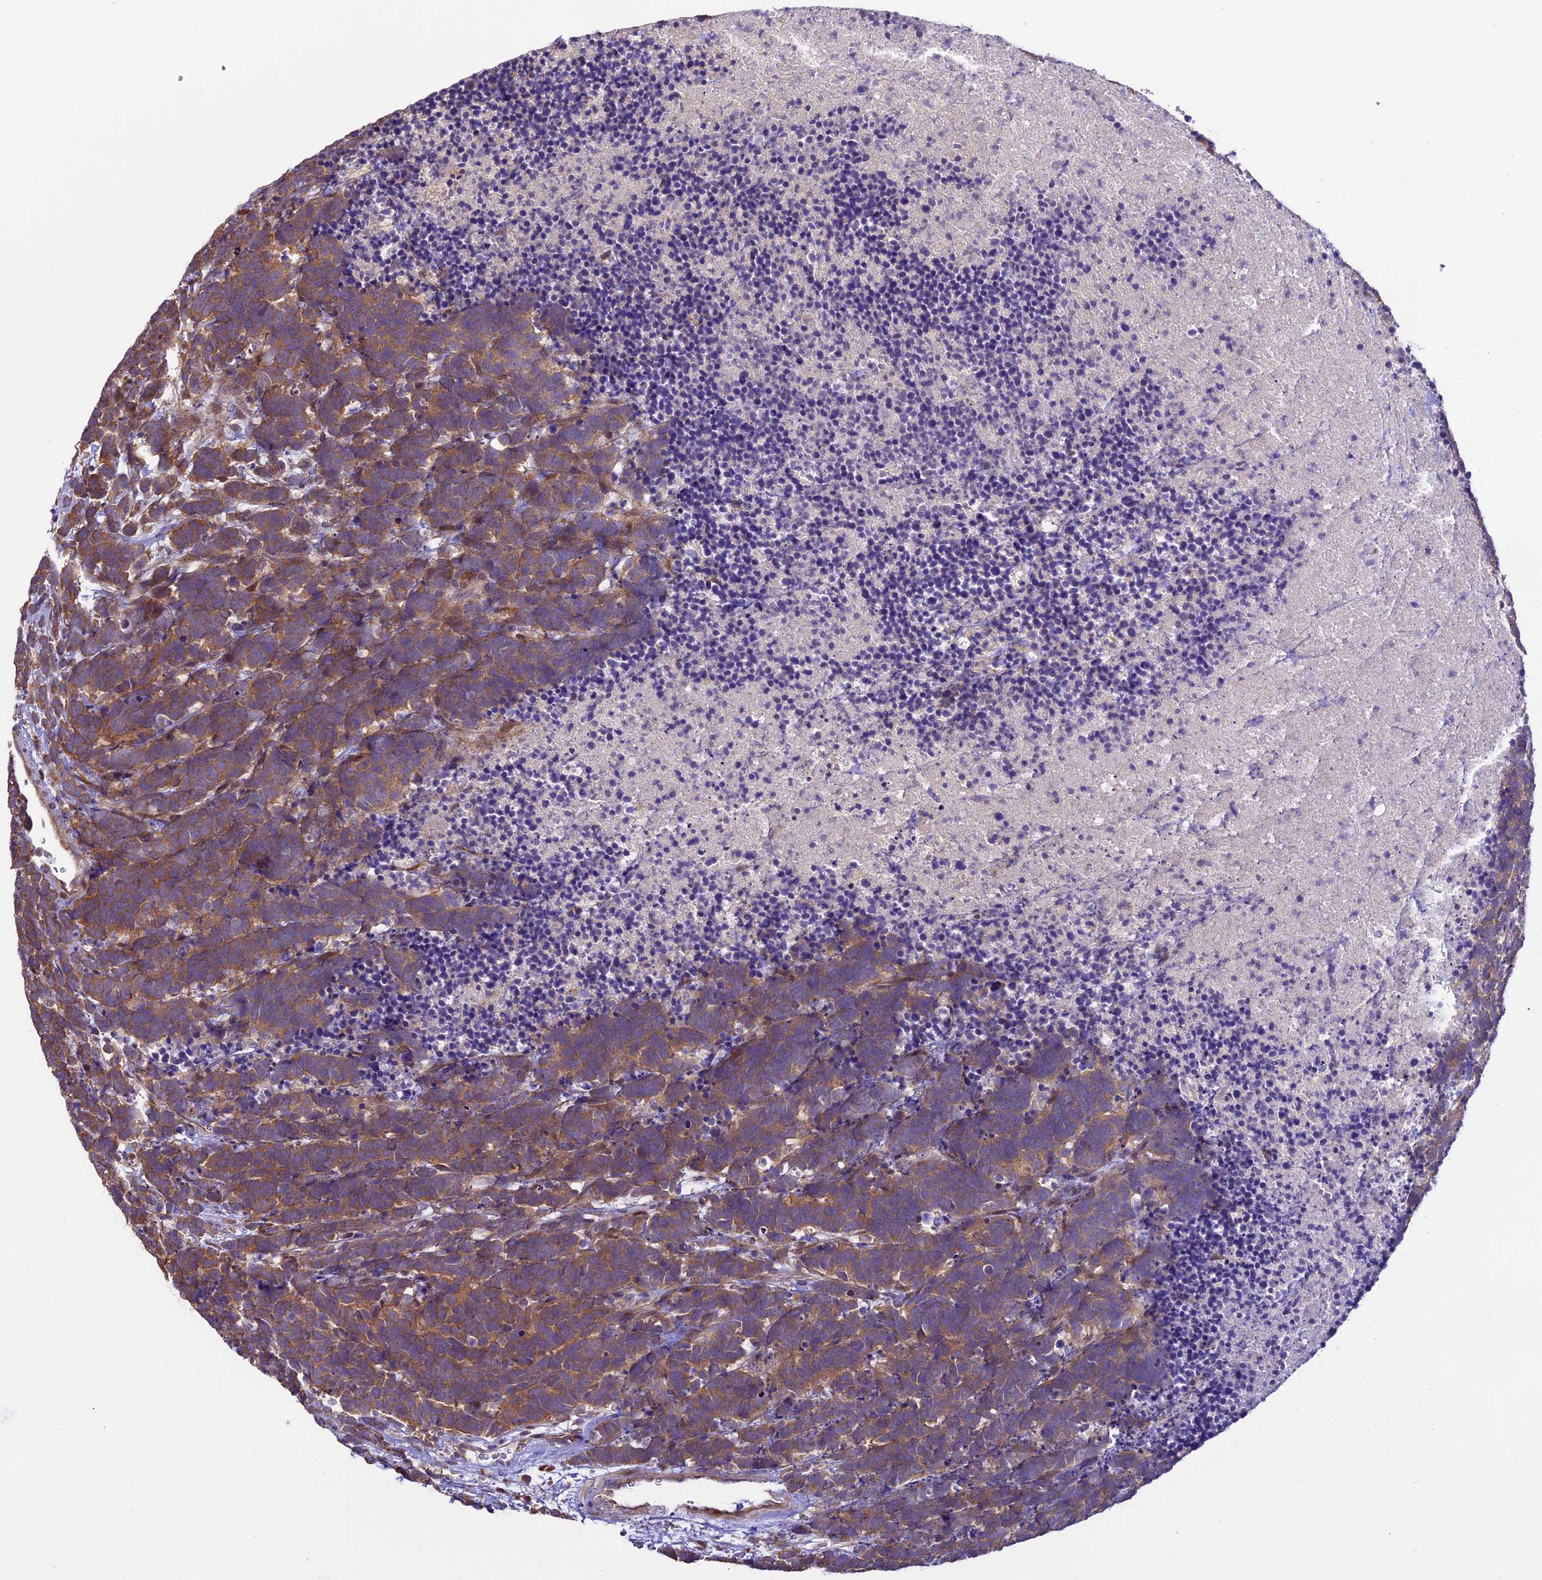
{"staining": {"intensity": "moderate", "quantity": ">75%", "location": "cytoplasmic/membranous"}, "tissue": "carcinoid", "cell_type": "Tumor cells", "image_type": "cancer", "snomed": [{"axis": "morphology", "description": "Carcinoma, NOS"}, {"axis": "morphology", "description": "Carcinoid, malignant, NOS"}, {"axis": "topography", "description": "Urinary bladder"}], "caption": "Immunohistochemistry image of human carcinoma stained for a protein (brown), which reveals medium levels of moderate cytoplasmic/membranous expression in about >75% of tumor cells.", "gene": "SPIRE1", "patient": {"sex": "male", "age": 57}}